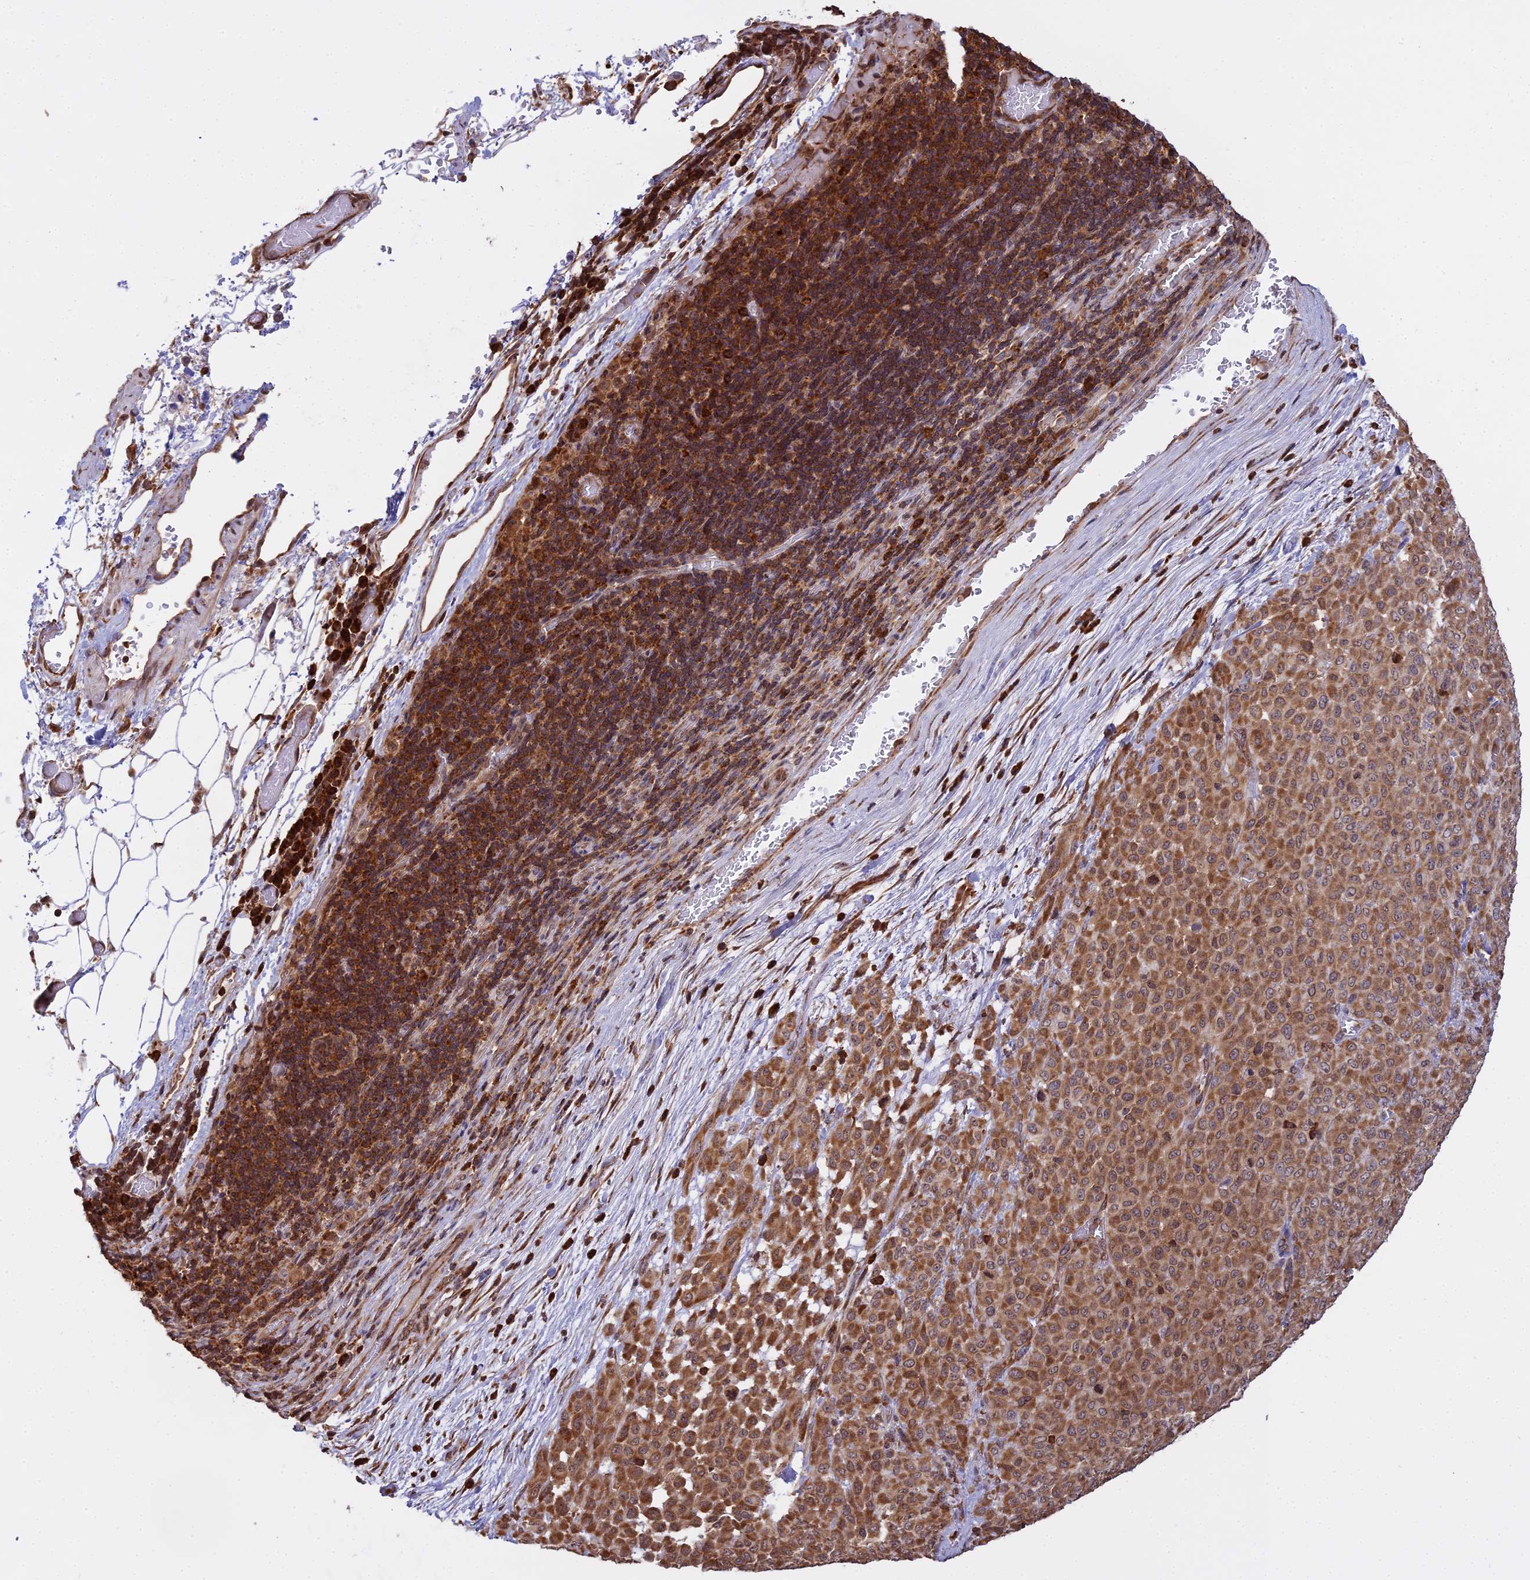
{"staining": {"intensity": "moderate", "quantity": ">75%", "location": "cytoplasmic/membranous"}, "tissue": "melanoma", "cell_type": "Tumor cells", "image_type": "cancer", "snomed": [{"axis": "morphology", "description": "Malignant melanoma, Metastatic site"}, {"axis": "topography", "description": "Skin"}], "caption": "Melanoma was stained to show a protein in brown. There is medium levels of moderate cytoplasmic/membranous staining in approximately >75% of tumor cells.", "gene": "RPL26", "patient": {"sex": "female", "age": 81}}